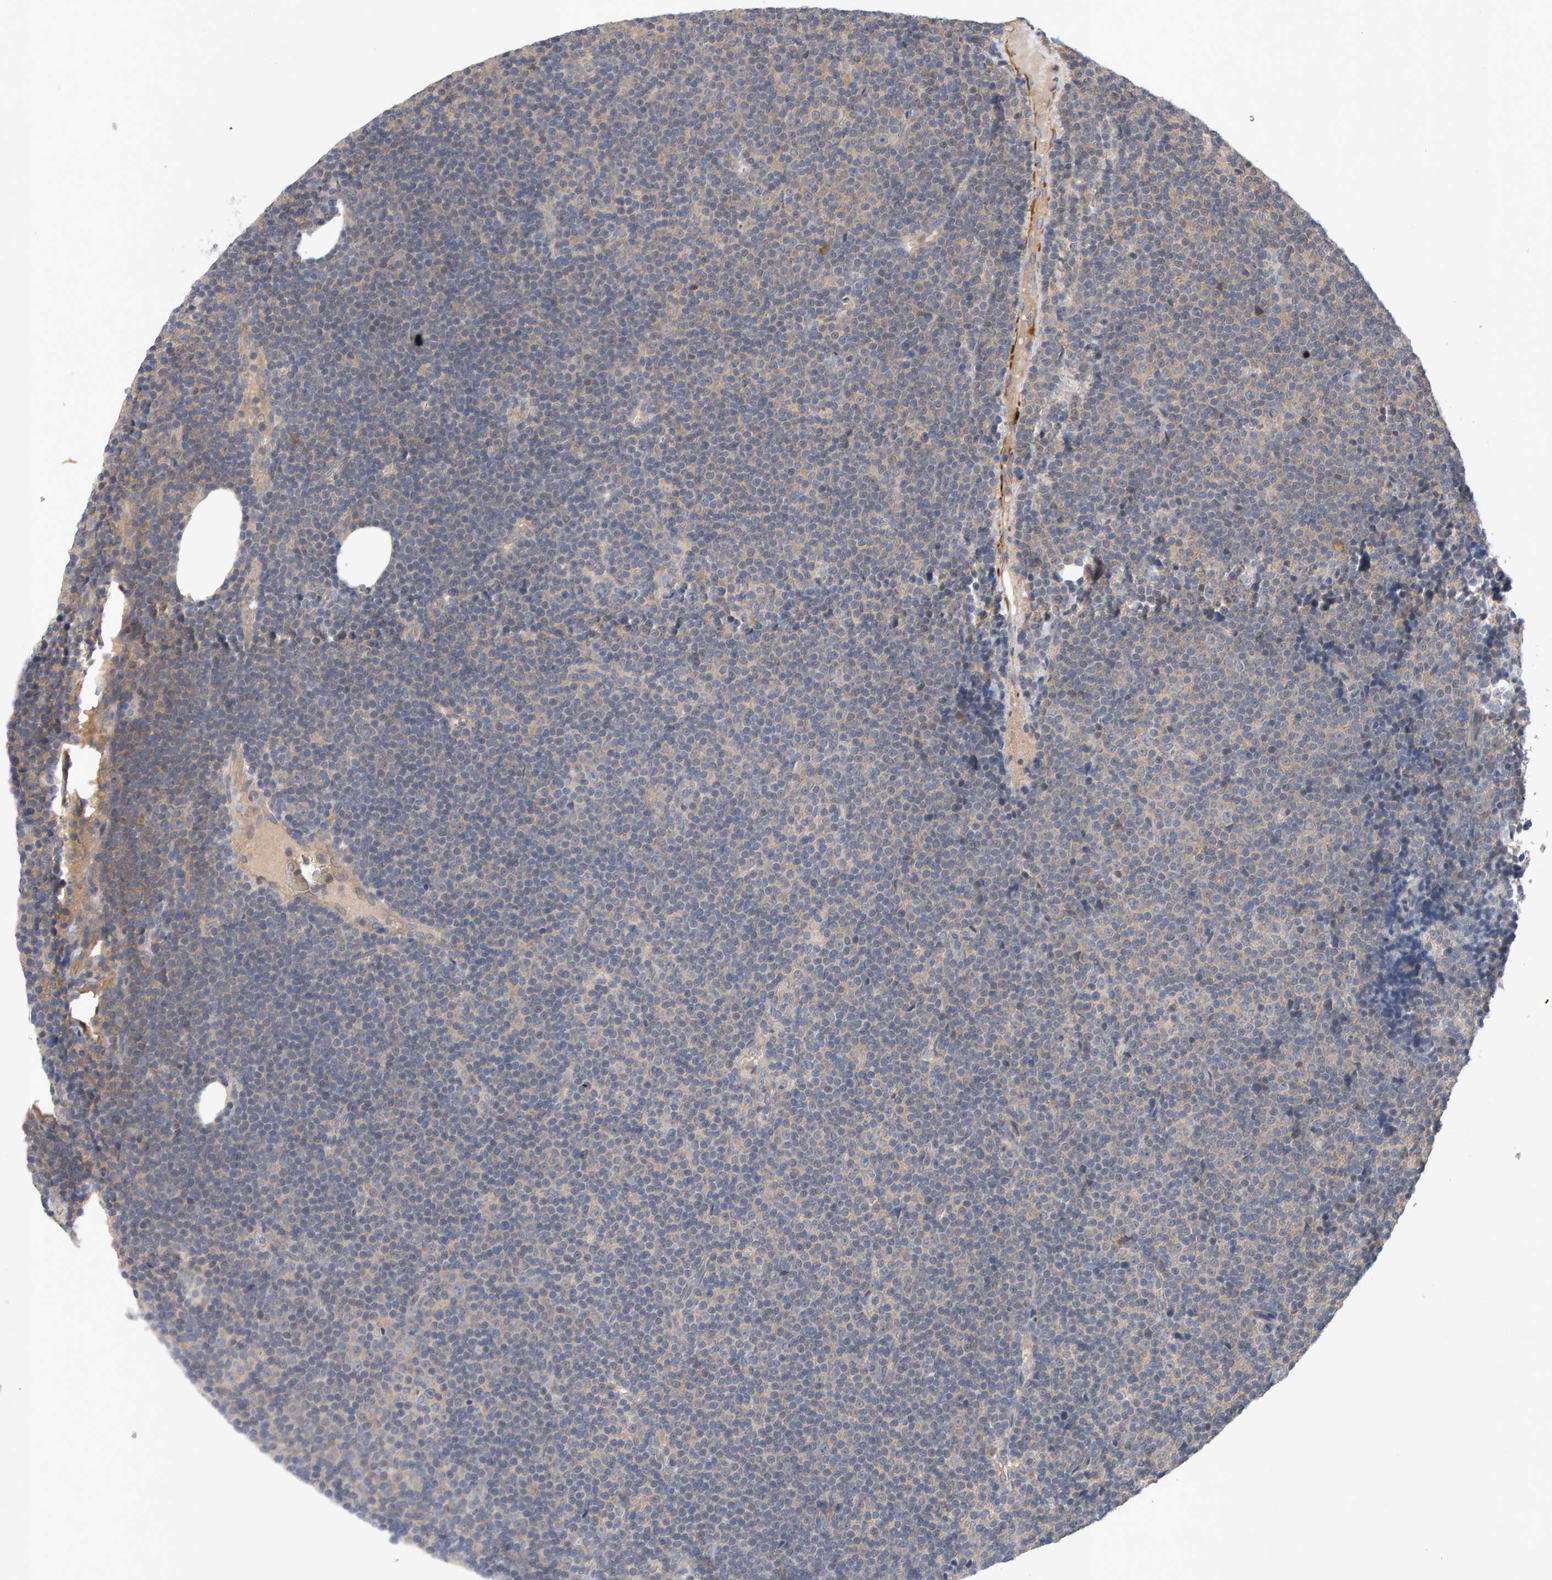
{"staining": {"intensity": "negative", "quantity": "none", "location": "none"}, "tissue": "lymphoma", "cell_type": "Tumor cells", "image_type": "cancer", "snomed": [{"axis": "morphology", "description": "Malignant lymphoma, non-Hodgkin's type, Low grade"}, {"axis": "topography", "description": "Lymph node"}], "caption": "Immunohistochemistry (IHC) image of neoplastic tissue: human lymphoma stained with DAB (3,3'-diaminobenzidine) demonstrates no significant protein staining in tumor cells.", "gene": "RNF19A", "patient": {"sex": "female", "age": 67}}